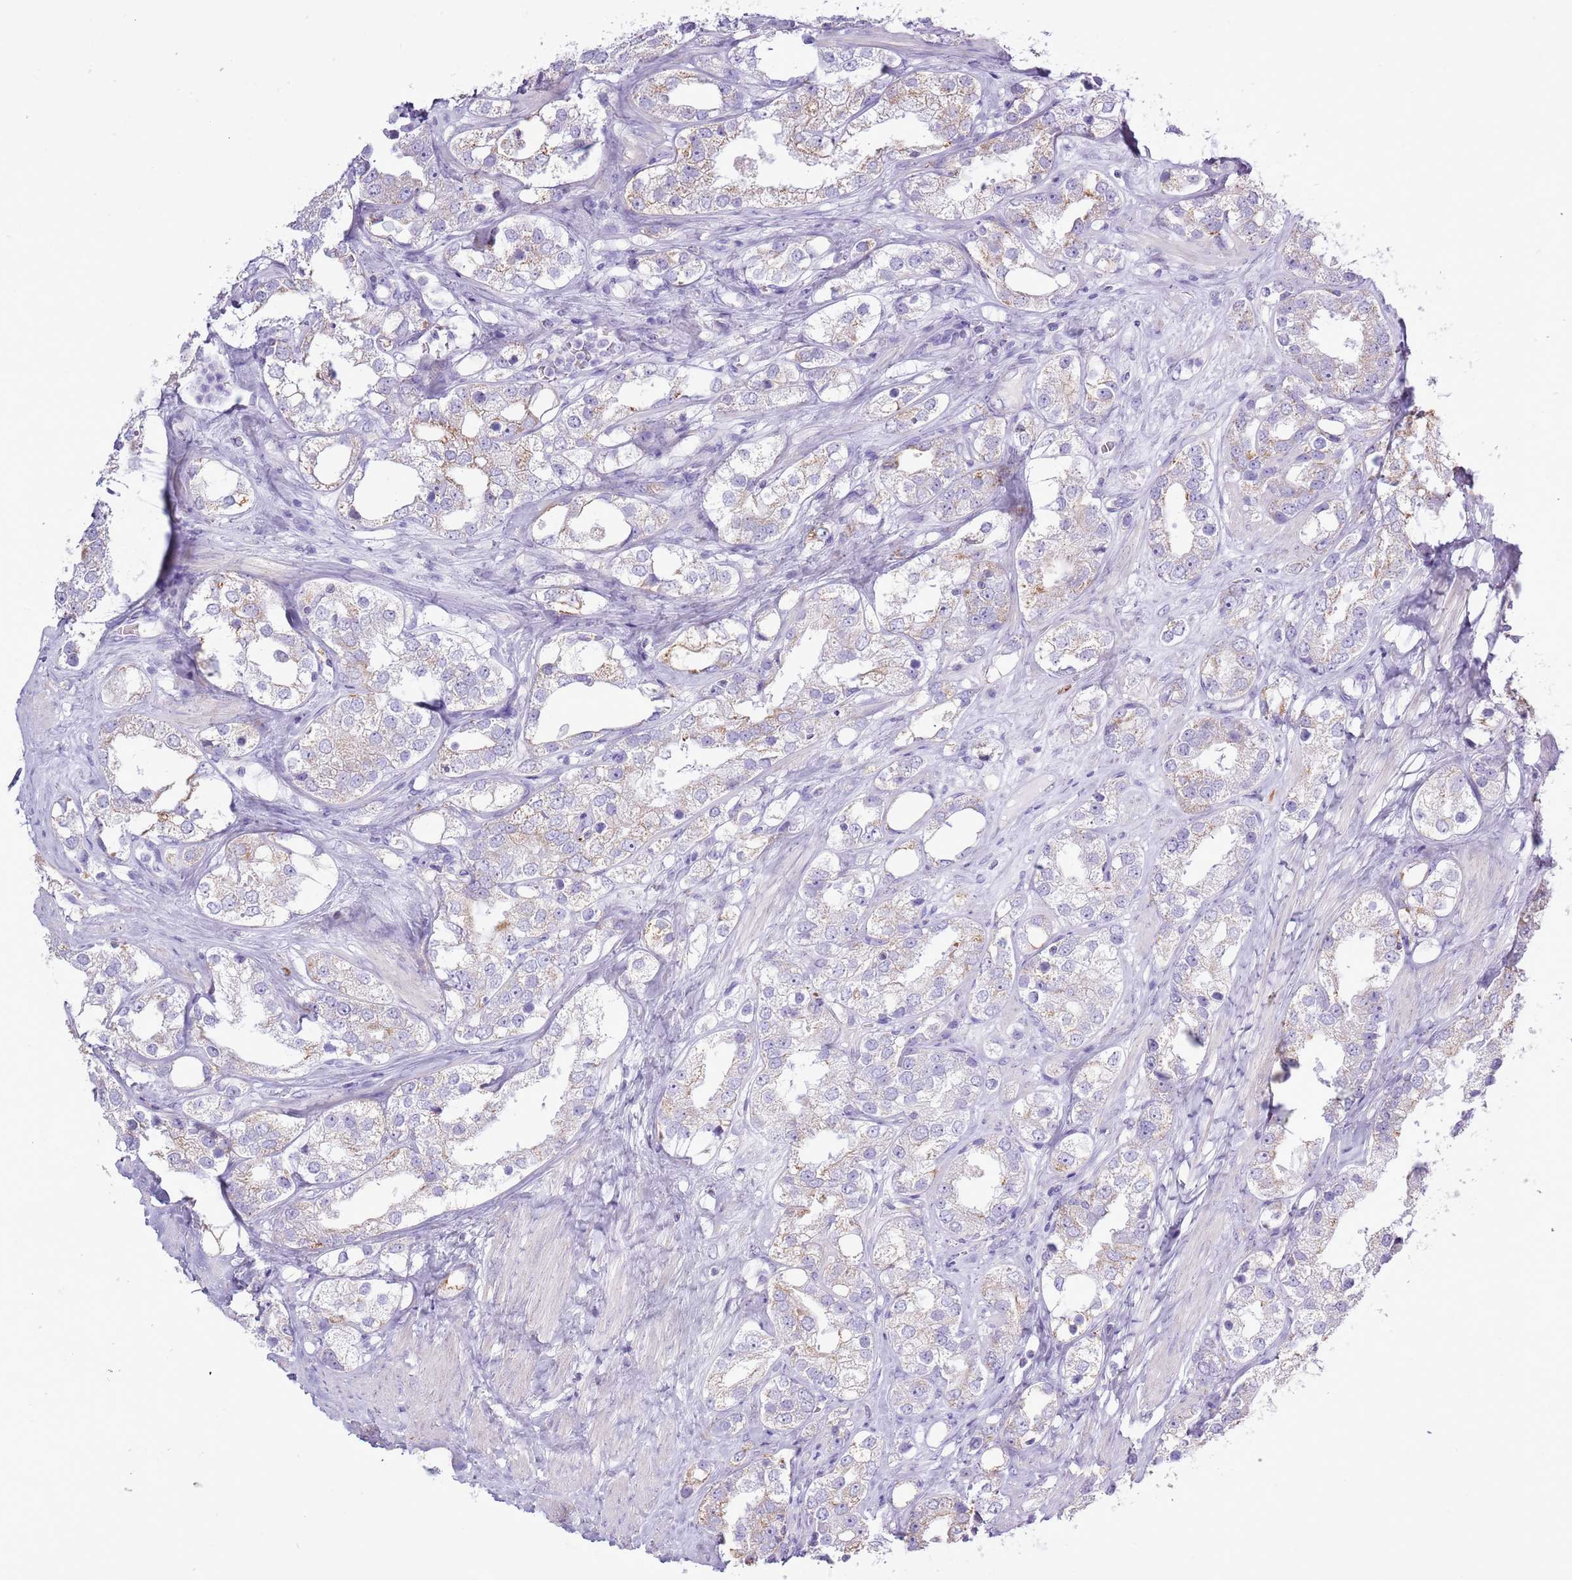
{"staining": {"intensity": "weak", "quantity": "<25%", "location": "cytoplasmic/membranous"}, "tissue": "prostate cancer", "cell_type": "Tumor cells", "image_type": "cancer", "snomed": [{"axis": "morphology", "description": "Adenocarcinoma, NOS"}, {"axis": "topography", "description": "Prostate"}], "caption": "A histopathology image of prostate cancer stained for a protein reveals no brown staining in tumor cells.", "gene": "SLC23A1", "patient": {"sex": "male", "age": 79}}